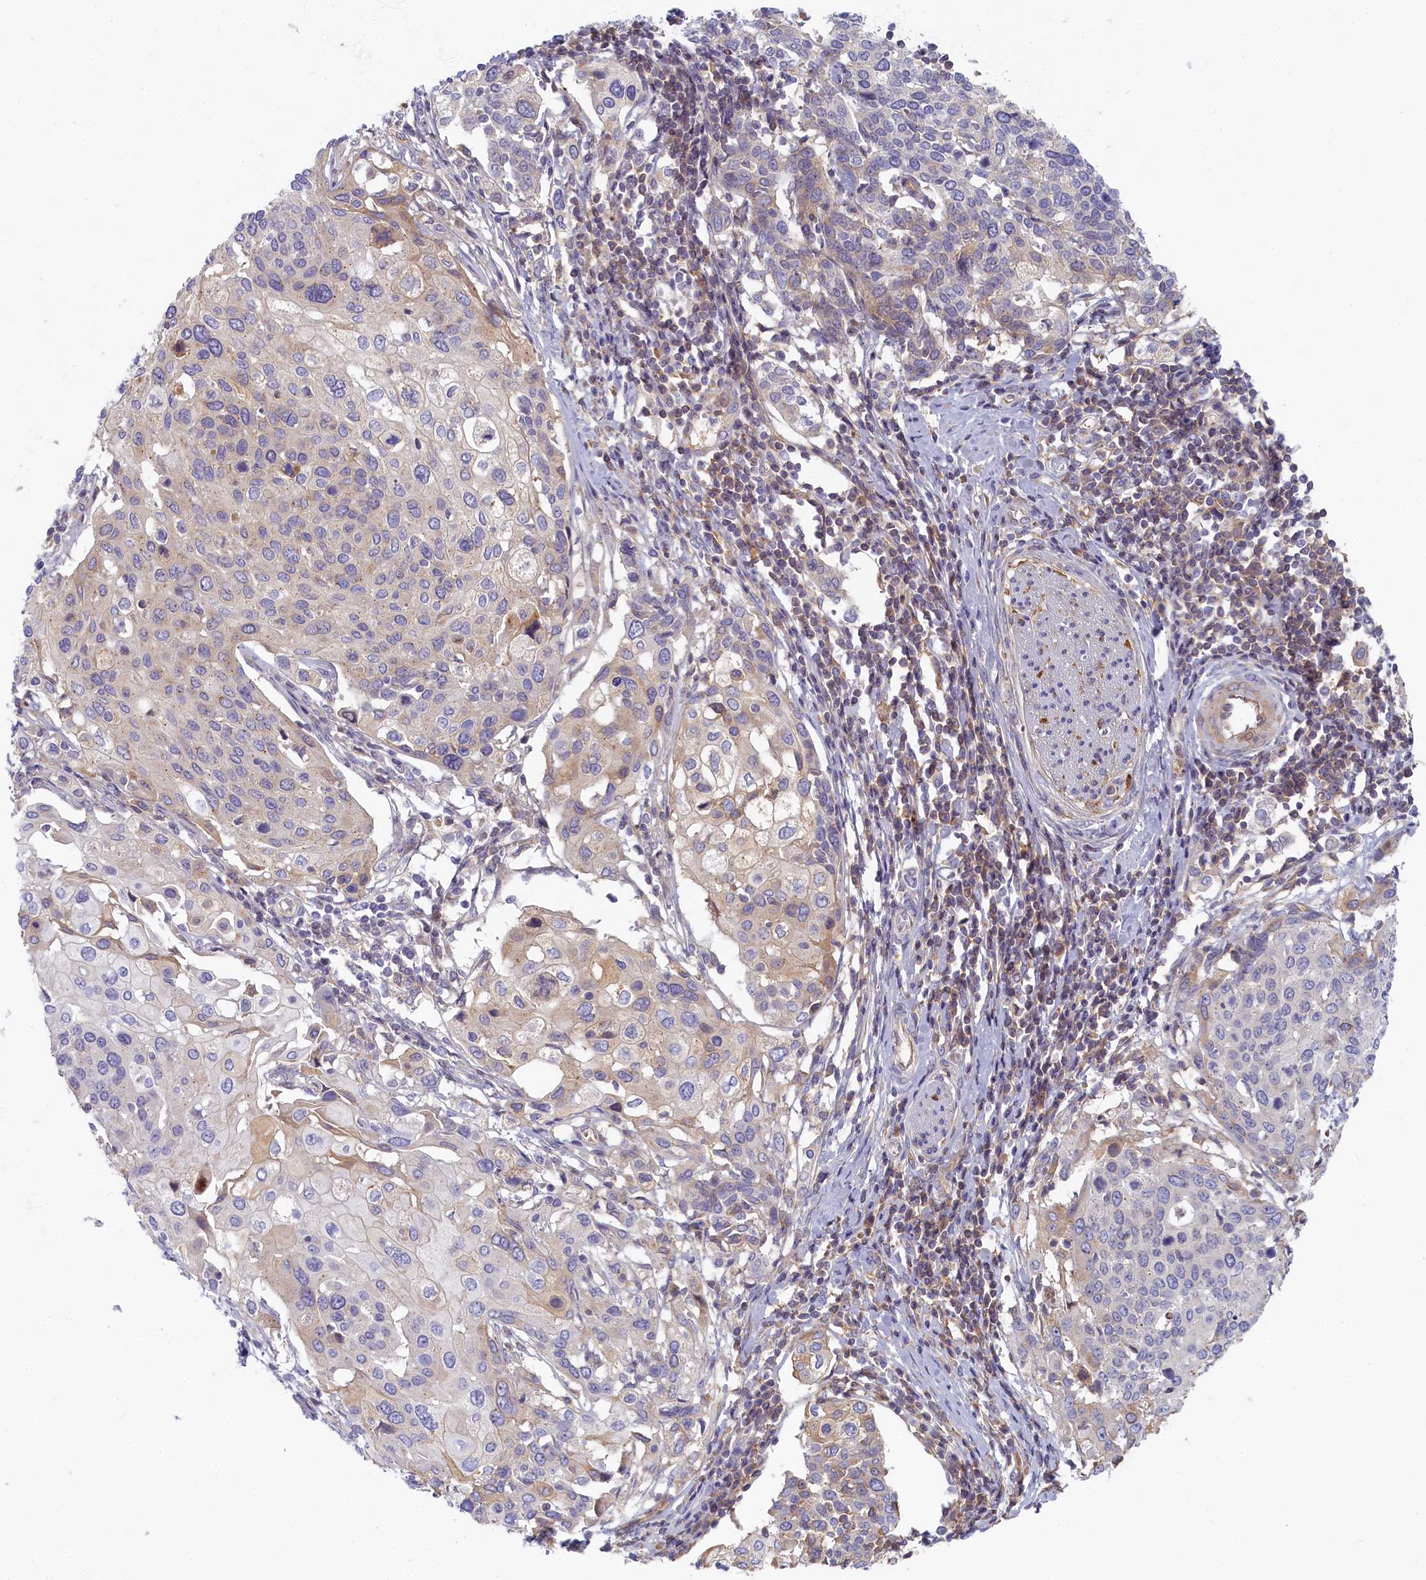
{"staining": {"intensity": "weak", "quantity": "<25%", "location": "cytoplasmic/membranous"}, "tissue": "cervical cancer", "cell_type": "Tumor cells", "image_type": "cancer", "snomed": [{"axis": "morphology", "description": "Squamous cell carcinoma, NOS"}, {"axis": "topography", "description": "Cervix"}], "caption": "Immunohistochemistry image of cervical squamous cell carcinoma stained for a protein (brown), which exhibits no expression in tumor cells.", "gene": "STX16", "patient": {"sex": "female", "age": 44}}